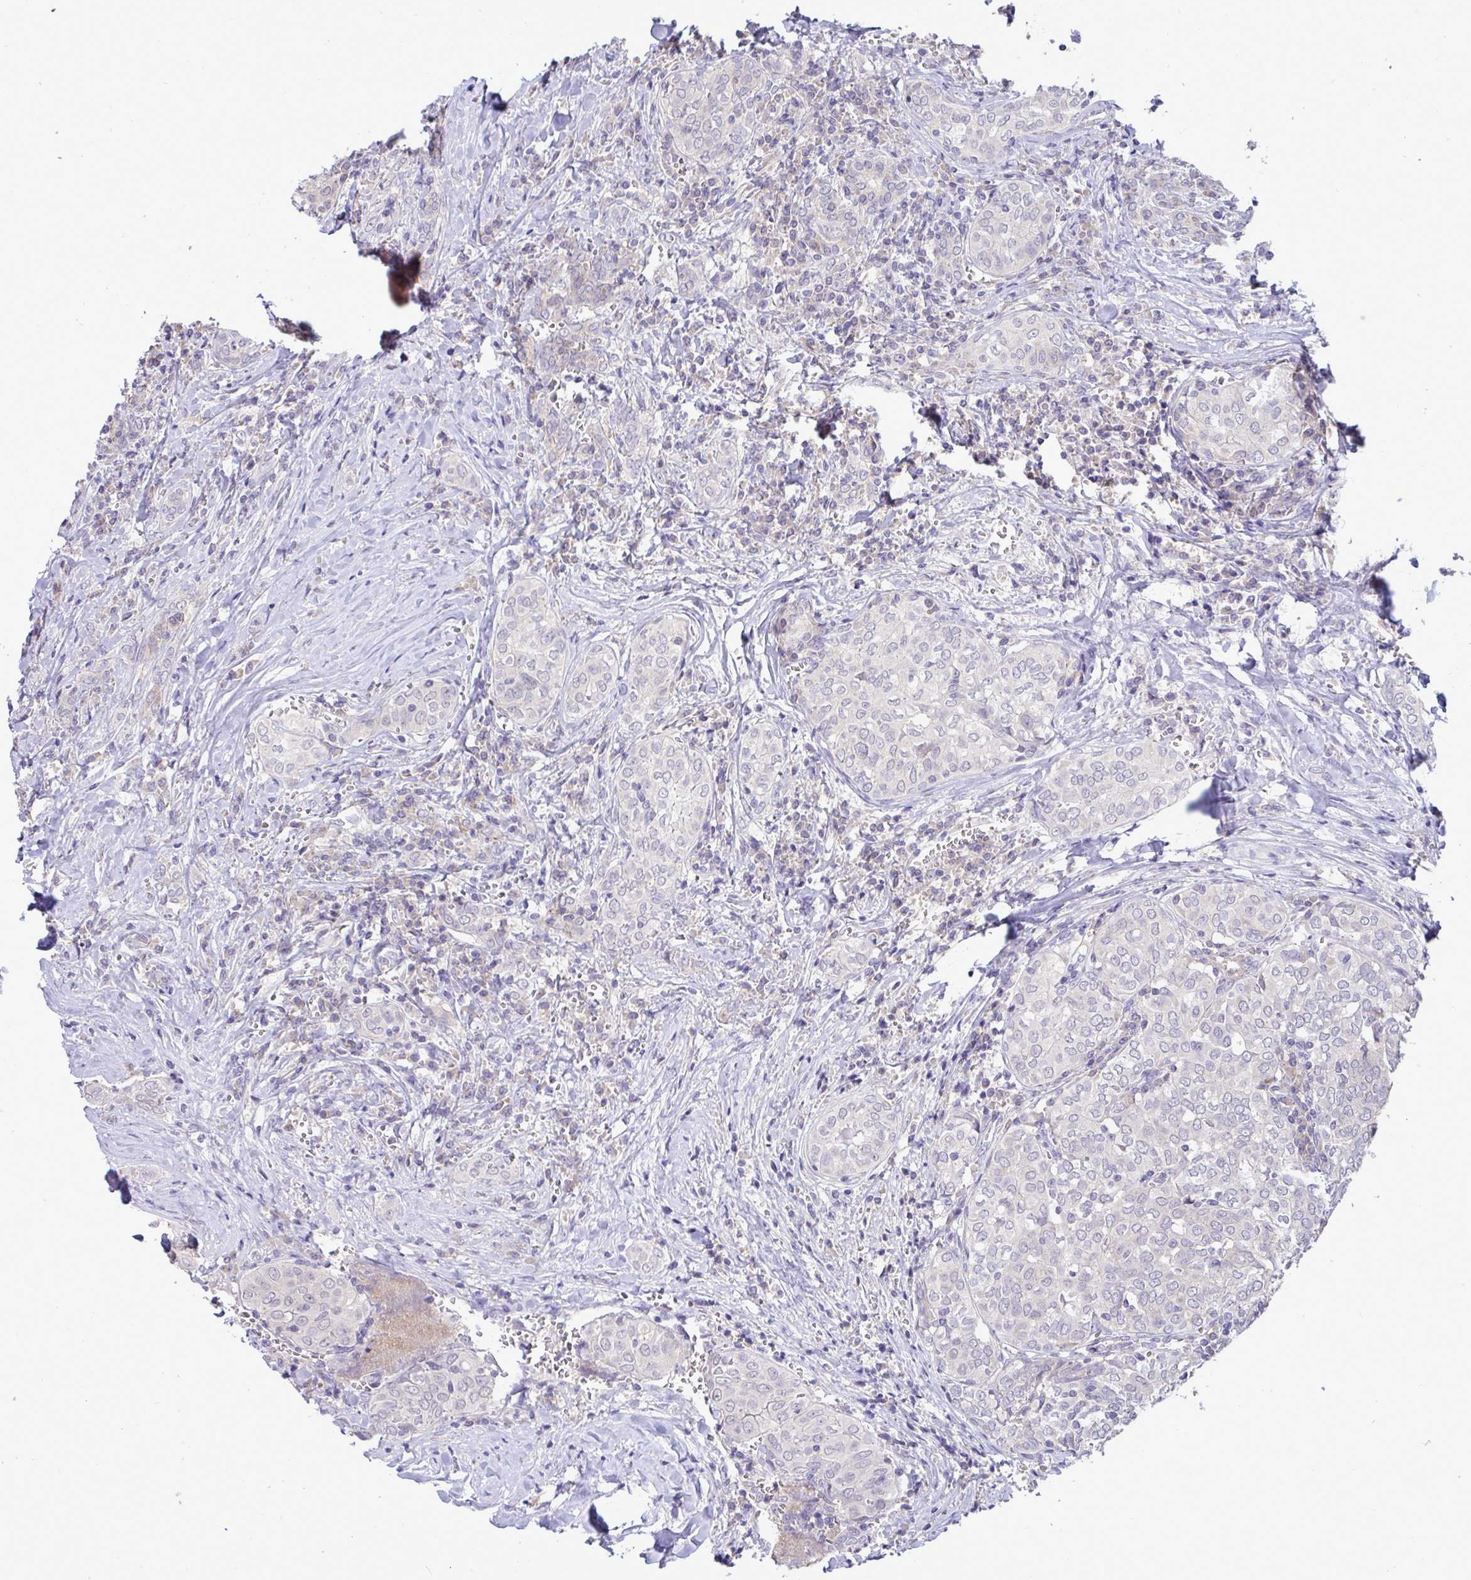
{"staining": {"intensity": "negative", "quantity": "none", "location": "none"}, "tissue": "thyroid cancer", "cell_type": "Tumor cells", "image_type": "cancer", "snomed": [{"axis": "morphology", "description": "Papillary adenocarcinoma, NOS"}, {"axis": "topography", "description": "Thyroid gland"}], "caption": "The photomicrograph displays no staining of tumor cells in thyroid papillary adenocarcinoma.", "gene": "TMEM41A", "patient": {"sex": "female", "age": 30}}